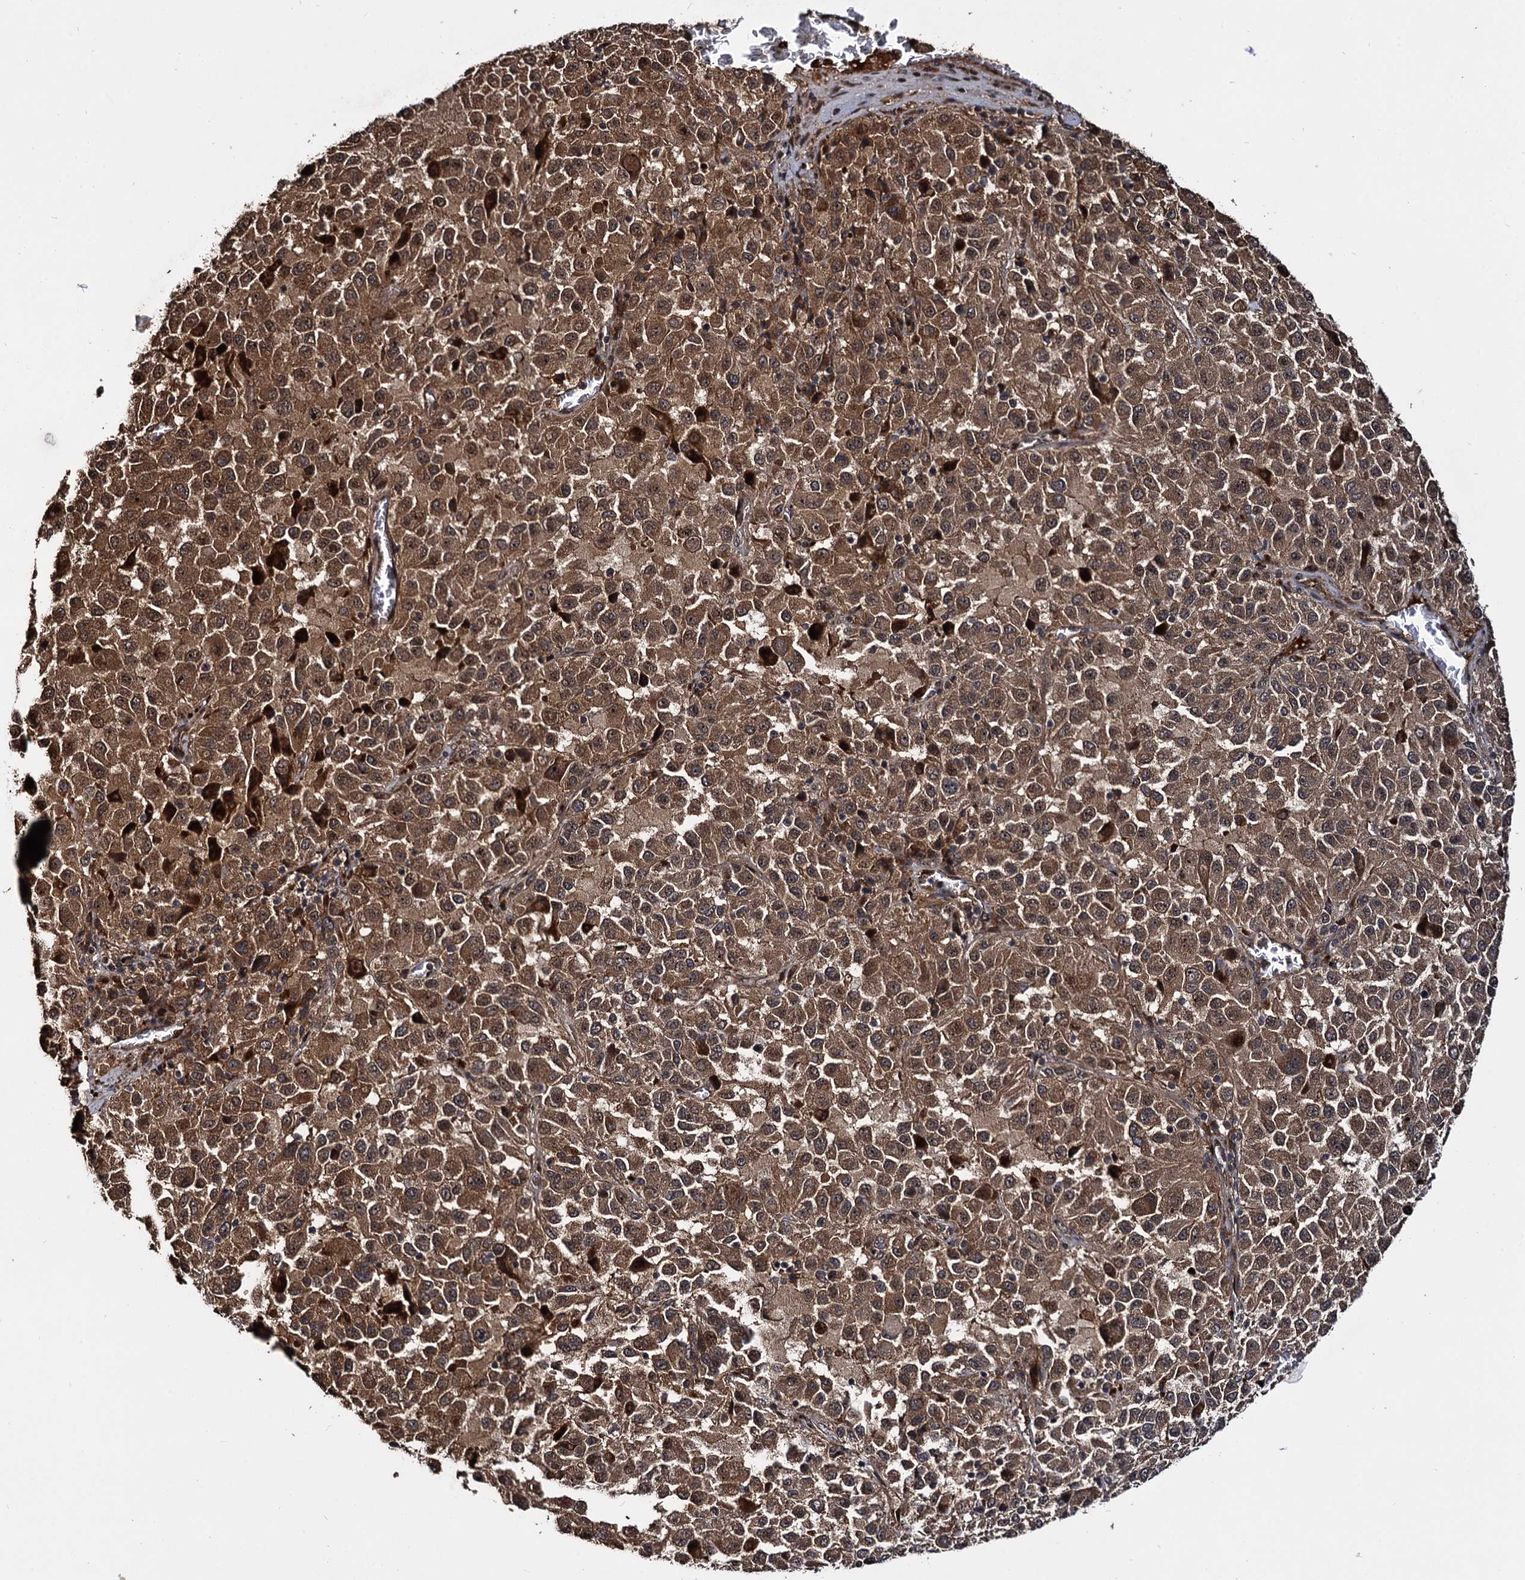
{"staining": {"intensity": "moderate", "quantity": ">75%", "location": "cytoplasmic/membranous,nuclear"}, "tissue": "melanoma", "cell_type": "Tumor cells", "image_type": "cancer", "snomed": [{"axis": "morphology", "description": "Malignant melanoma, Metastatic site"}, {"axis": "topography", "description": "Lung"}], "caption": "A medium amount of moderate cytoplasmic/membranous and nuclear staining is appreciated in about >75% of tumor cells in melanoma tissue.", "gene": "CEP192", "patient": {"sex": "male", "age": 64}}